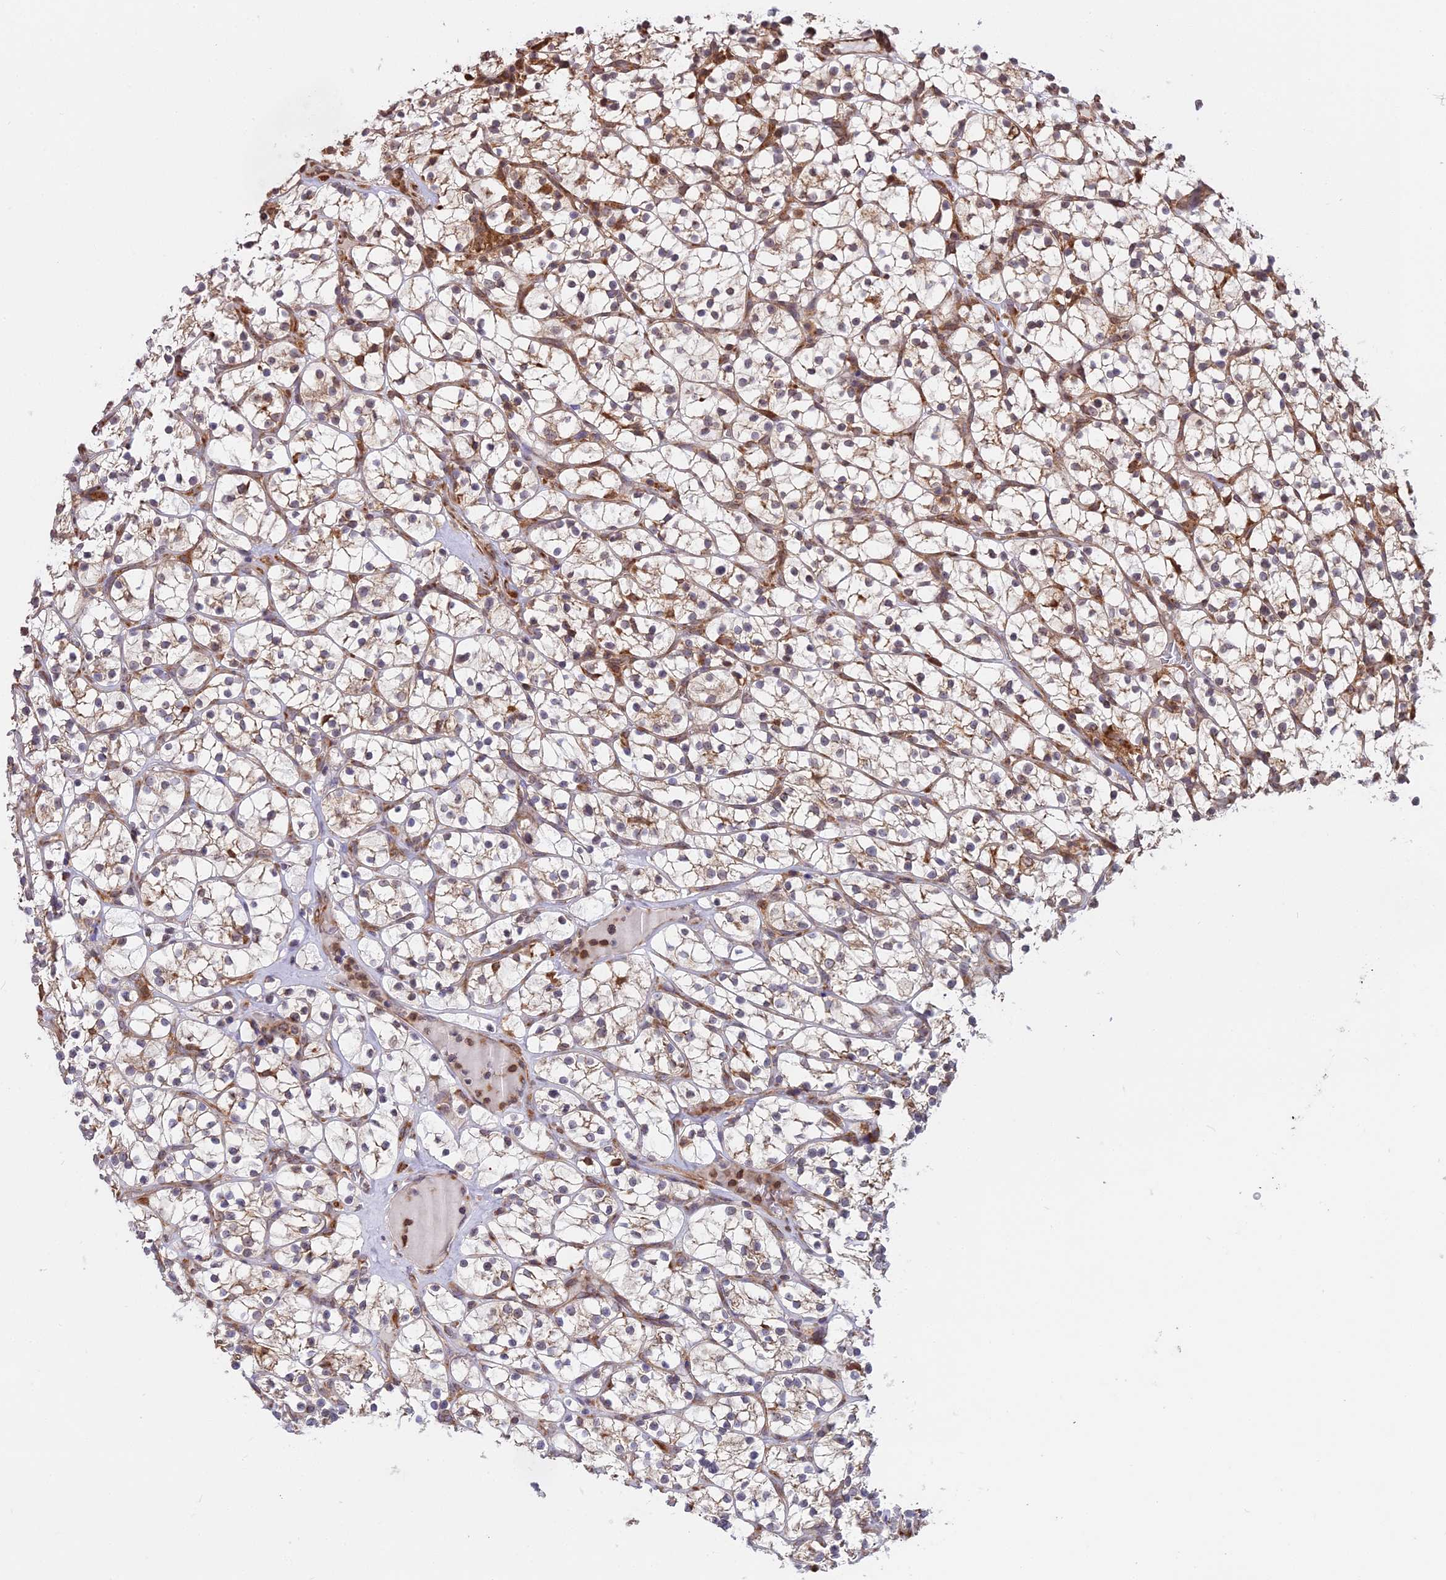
{"staining": {"intensity": "weak", "quantity": ">75%", "location": "cytoplasmic/membranous"}, "tissue": "renal cancer", "cell_type": "Tumor cells", "image_type": "cancer", "snomed": [{"axis": "morphology", "description": "Adenocarcinoma, NOS"}, {"axis": "topography", "description": "Kidney"}], "caption": "Renal cancer was stained to show a protein in brown. There is low levels of weak cytoplasmic/membranous staining in approximately >75% of tumor cells.", "gene": "RPL26", "patient": {"sex": "female", "age": 64}}